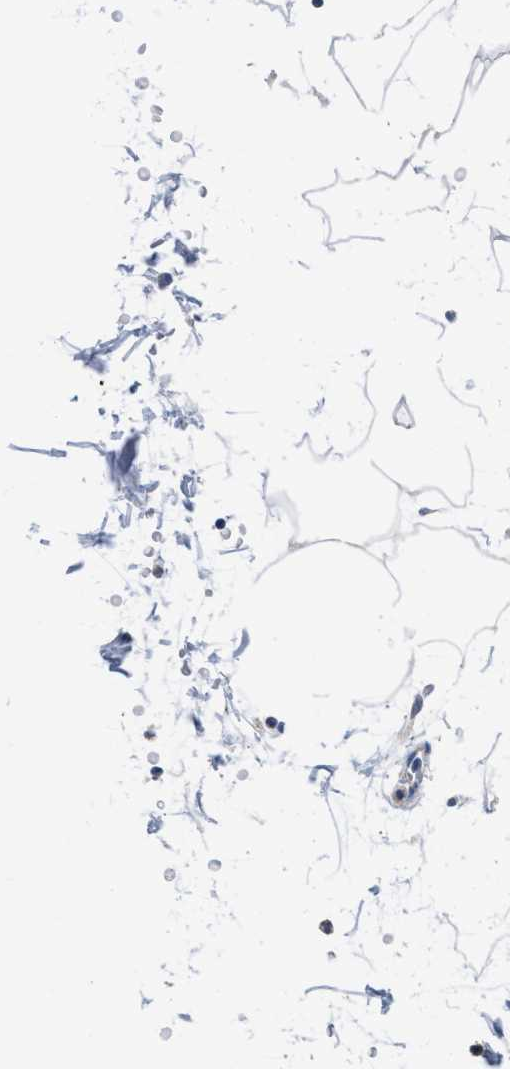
{"staining": {"intensity": "negative", "quantity": "none", "location": "none"}, "tissue": "adipose tissue", "cell_type": "Adipocytes", "image_type": "normal", "snomed": [{"axis": "morphology", "description": "Normal tissue, NOS"}, {"axis": "topography", "description": "Soft tissue"}], "caption": "A micrograph of human adipose tissue is negative for staining in adipocytes. Nuclei are stained in blue.", "gene": "CEACAM5", "patient": {"sex": "male", "age": 72}}